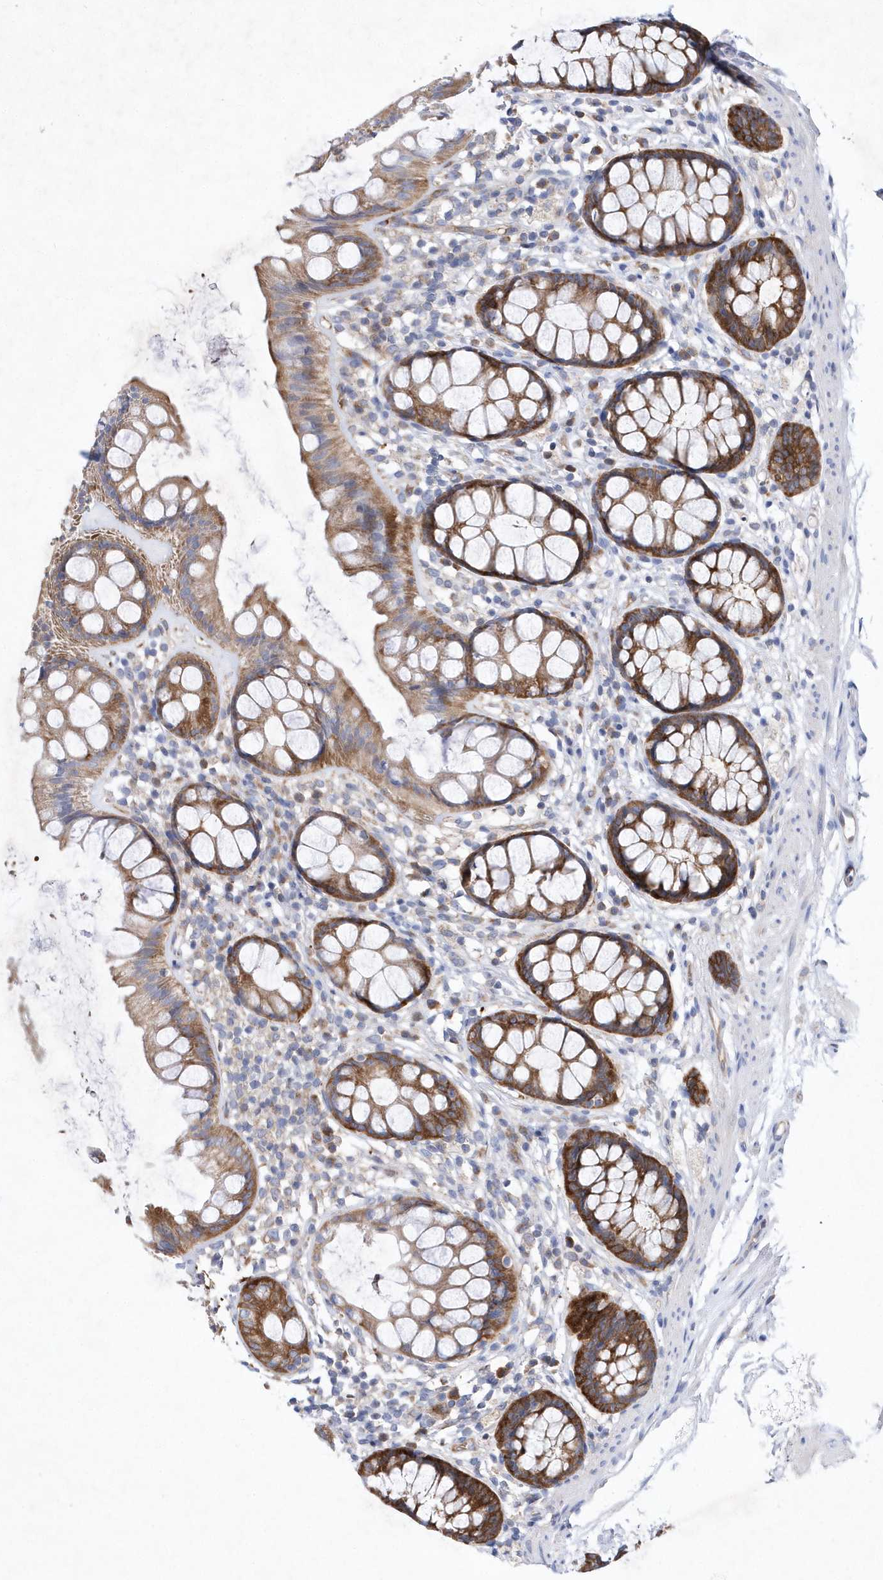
{"staining": {"intensity": "moderate", "quantity": ">75%", "location": "cytoplasmic/membranous"}, "tissue": "rectum", "cell_type": "Glandular cells", "image_type": "normal", "snomed": [{"axis": "morphology", "description": "Normal tissue, NOS"}, {"axis": "topography", "description": "Rectum"}], "caption": "DAB (3,3'-diaminobenzidine) immunohistochemical staining of benign human rectum displays moderate cytoplasmic/membranous protein expression in about >75% of glandular cells. (Stains: DAB in brown, nuclei in blue, Microscopy: brightfield microscopy at high magnification).", "gene": "JKAMP", "patient": {"sex": "female", "age": 65}}